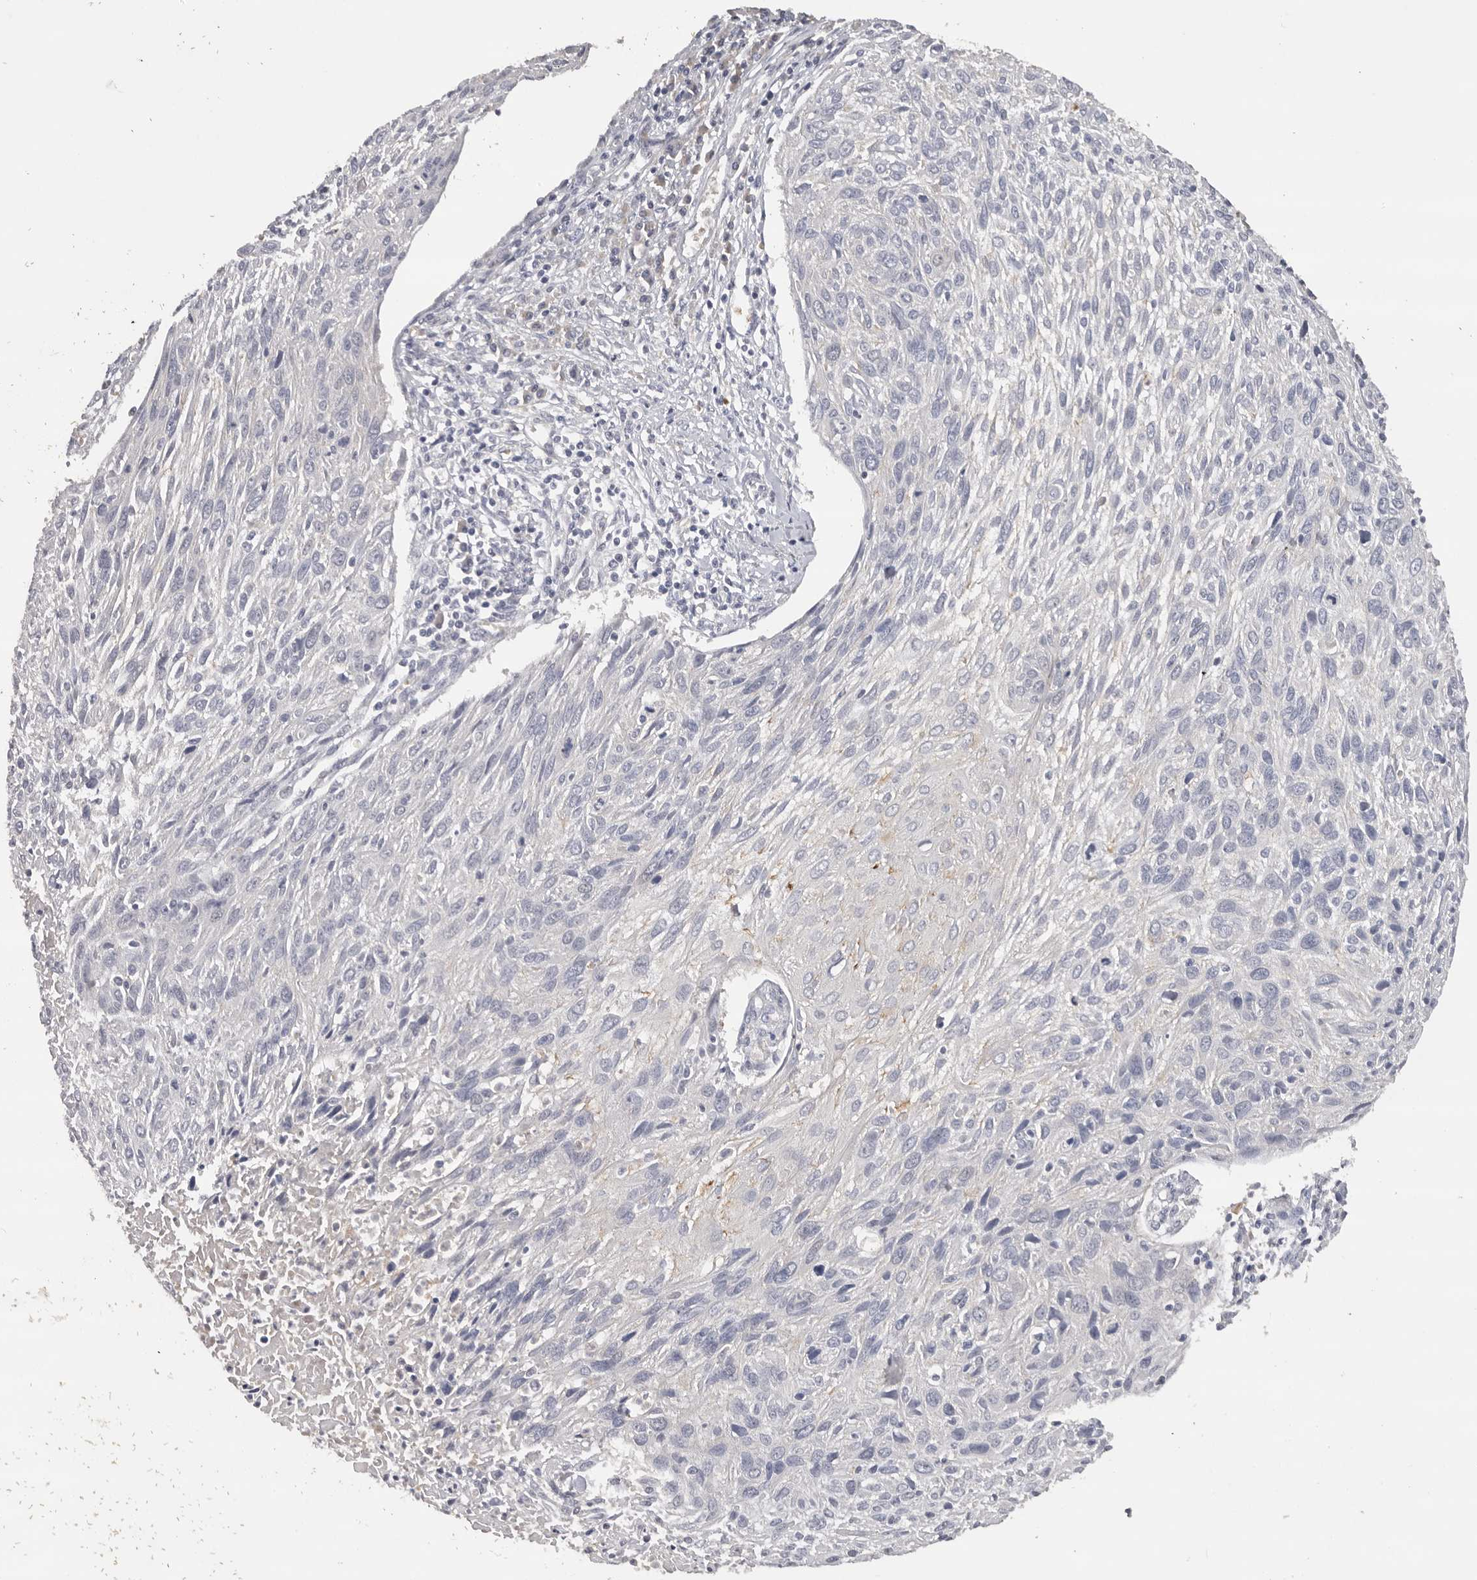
{"staining": {"intensity": "negative", "quantity": "none", "location": "none"}, "tissue": "cervical cancer", "cell_type": "Tumor cells", "image_type": "cancer", "snomed": [{"axis": "morphology", "description": "Squamous cell carcinoma, NOS"}, {"axis": "topography", "description": "Cervix"}], "caption": "Tumor cells are negative for brown protein staining in cervical squamous cell carcinoma.", "gene": "KIF2B", "patient": {"sex": "female", "age": 51}}